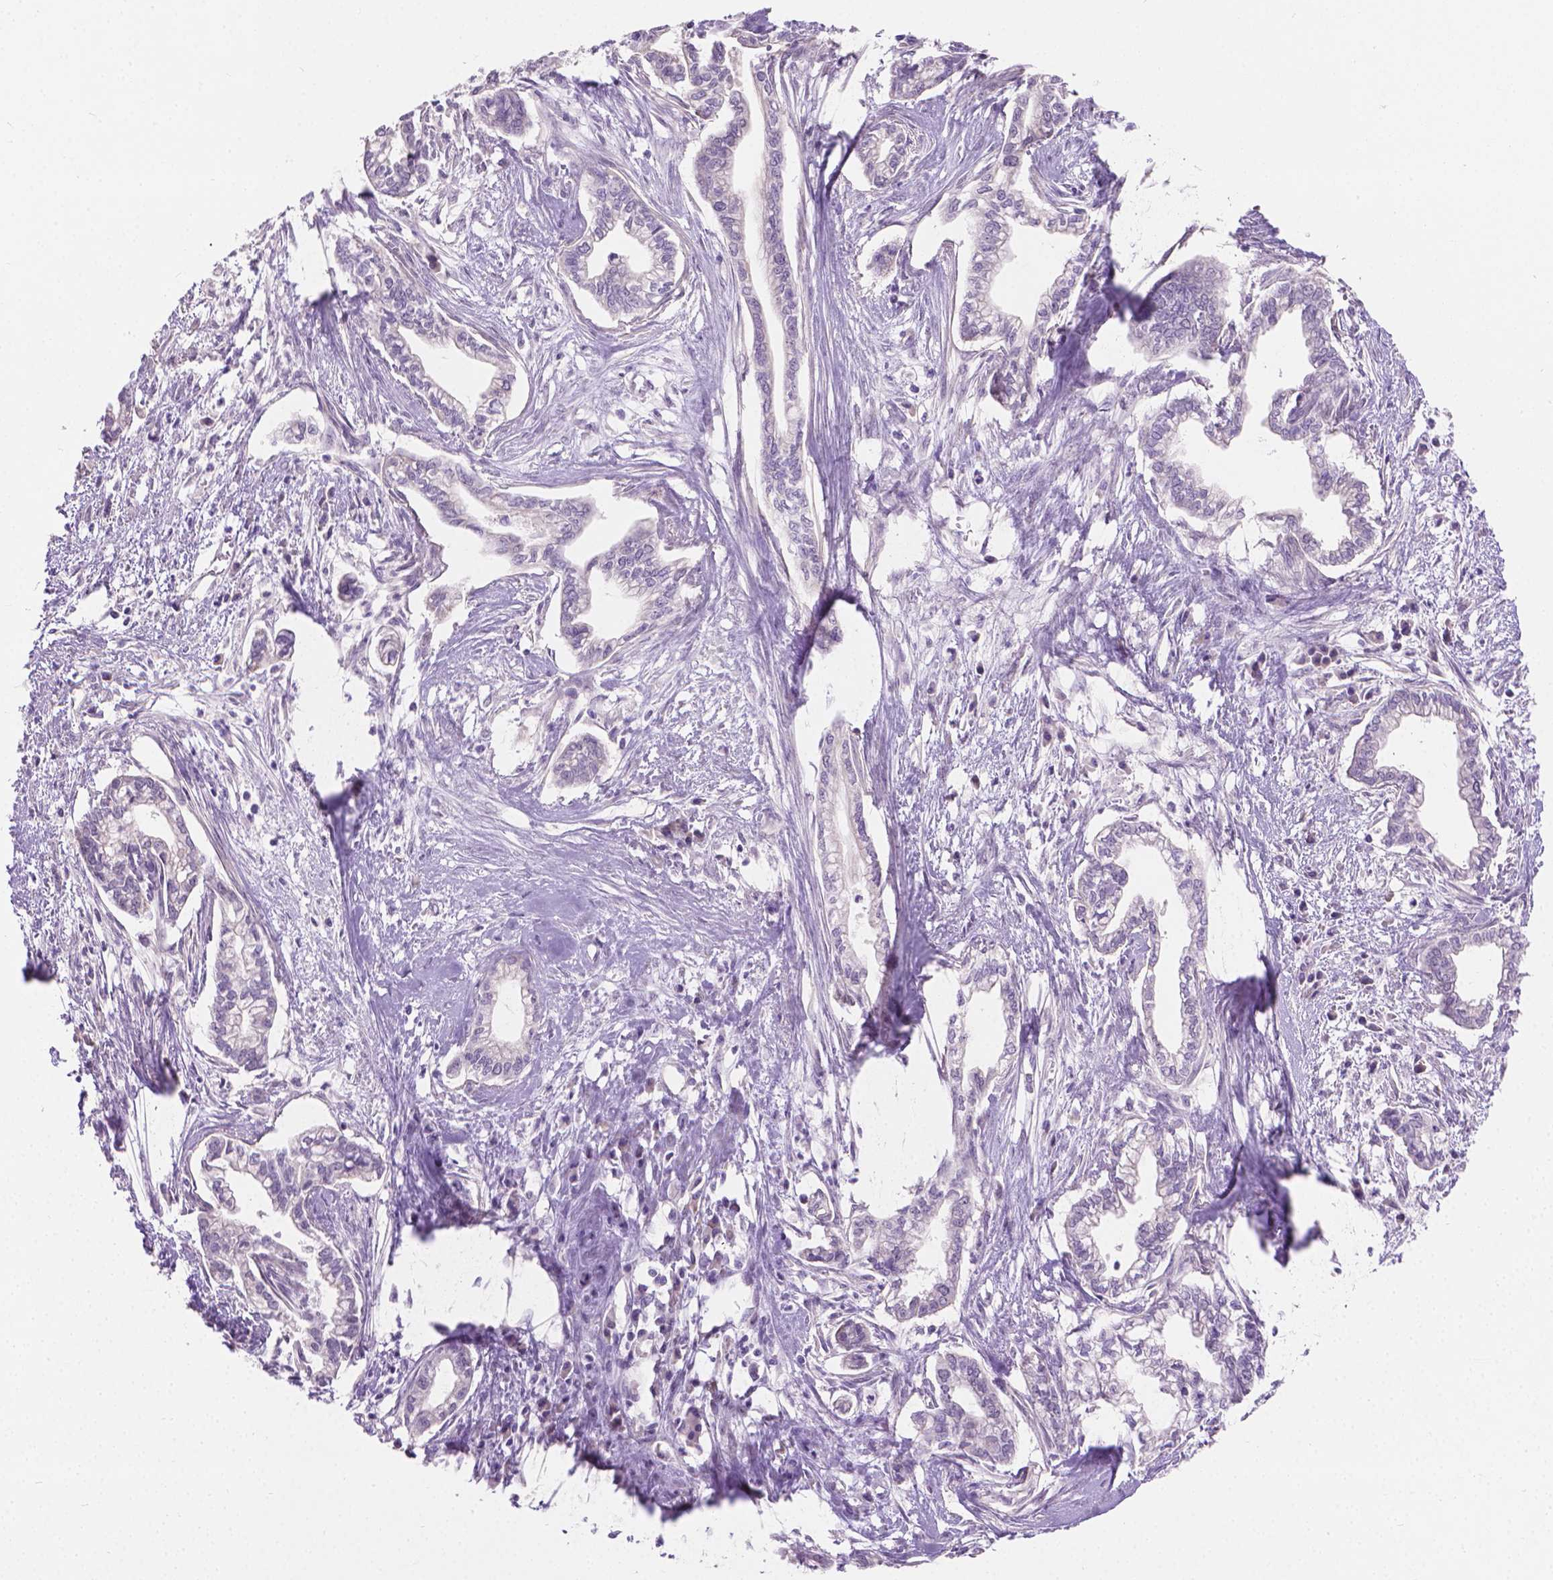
{"staining": {"intensity": "negative", "quantity": "none", "location": "none"}, "tissue": "cervical cancer", "cell_type": "Tumor cells", "image_type": "cancer", "snomed": [{"axis": "morphology", "description": "Adenocarcinoma, NOS"}, {"axis": "topography", "description": "Cervix"}], "caption": "Human cervical cancer (adenocarcinoma) stained for a protein using IHC exhibits no staining in tumor cells.", "gene": "GSDMA", "patient": {"sex": "female", "age": 62}}